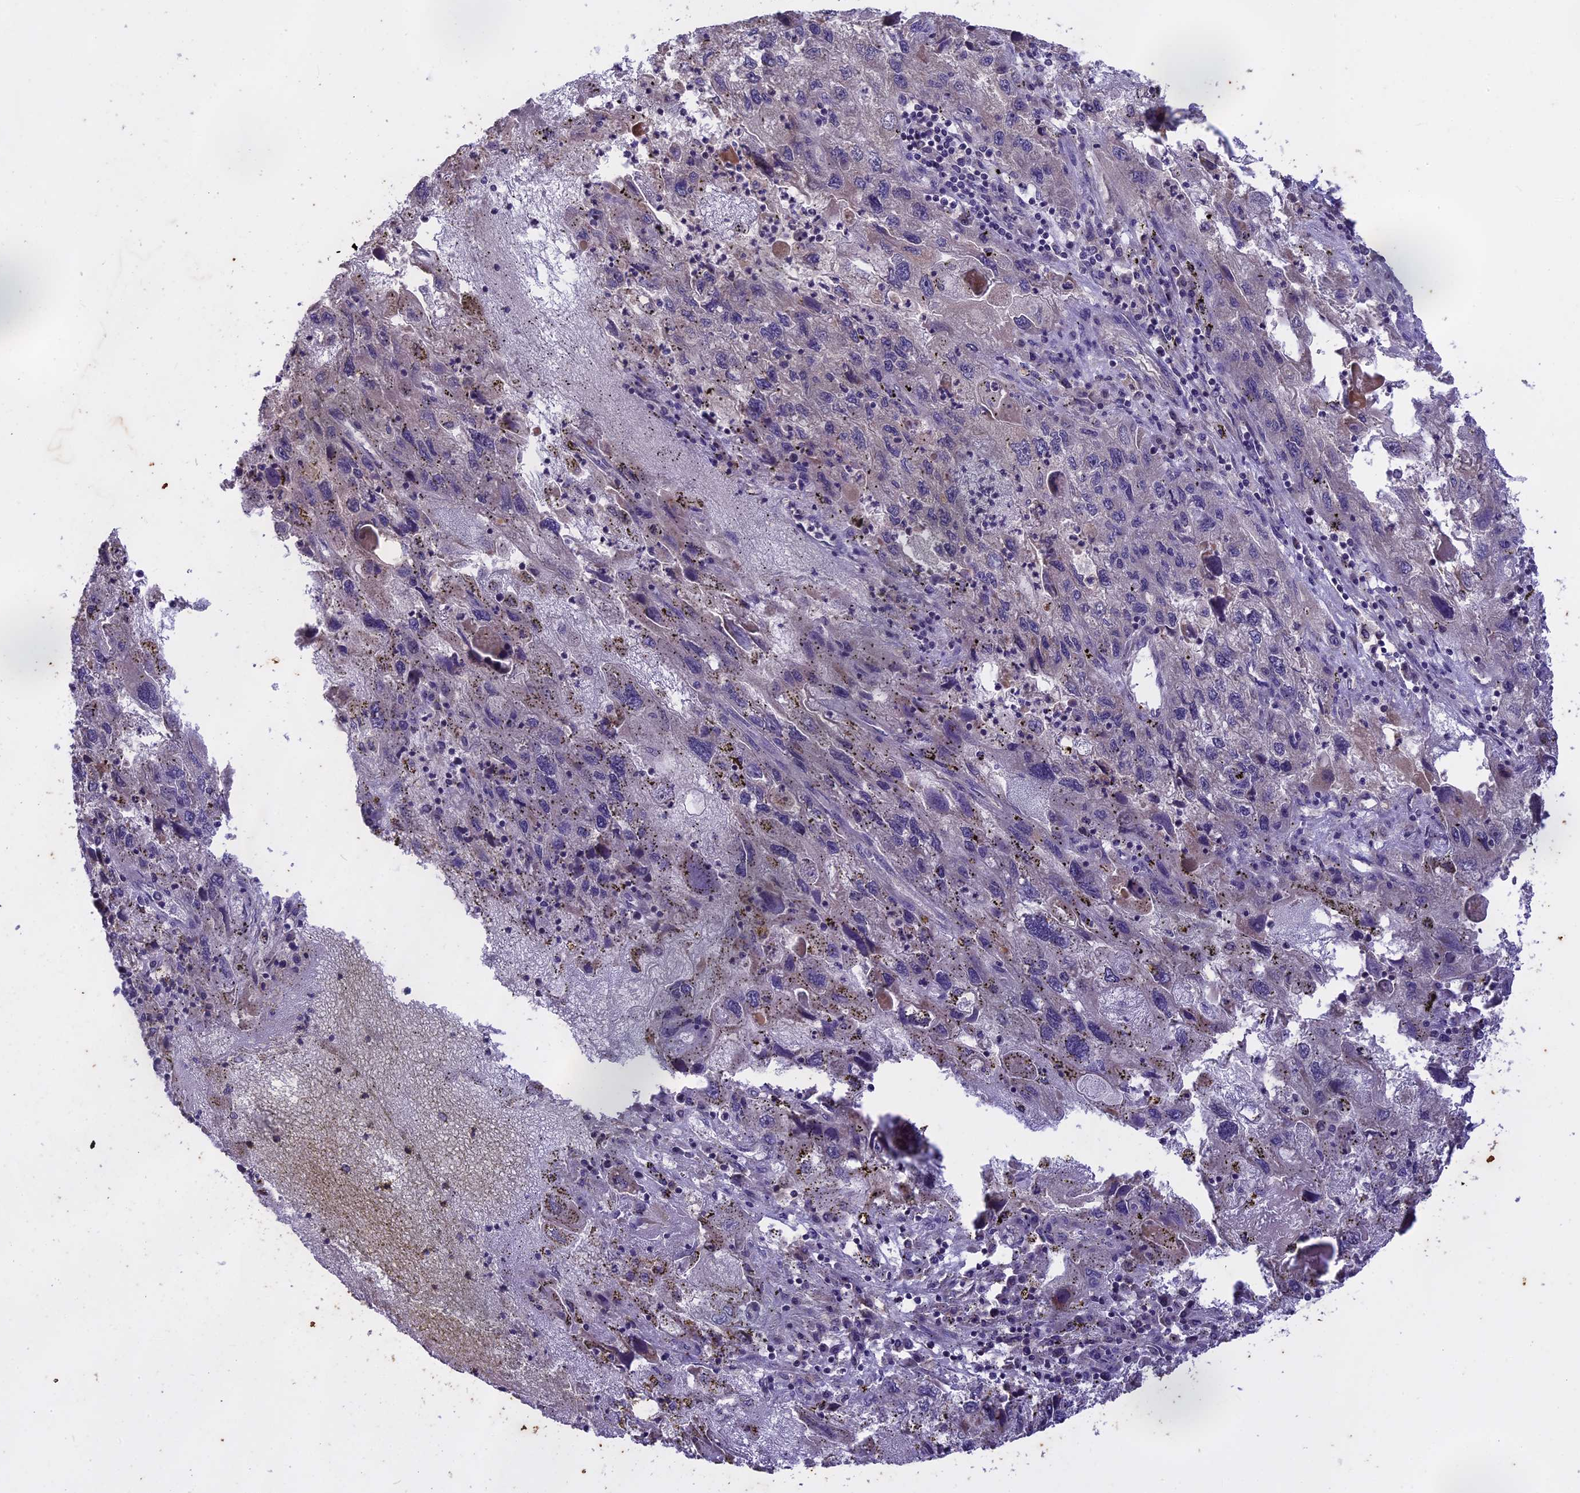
{"staining": {"intensity": "weak", "quantity": "<25%", "location": "cytoplasmic/membranous"}, "tissue": "endometrial cancer", "cell_type": "Tumor cells", "image_type": "cancer", "snomed": [{"axis": "morphology", "description": "Adenocarcinoma, NOS"}, {"axis": "topography", "description": "Endometrium"}], "caption": "Tumor cells are negative for protein expression in human endometrial cancer. The staining is performed using DAB (3,3'-diaminobenzidine) brown chromogen with nuclei counter-stained in using hematoxylin.", "gene": "MEMO1", "patient": {"sex": "female", "age": 49}}